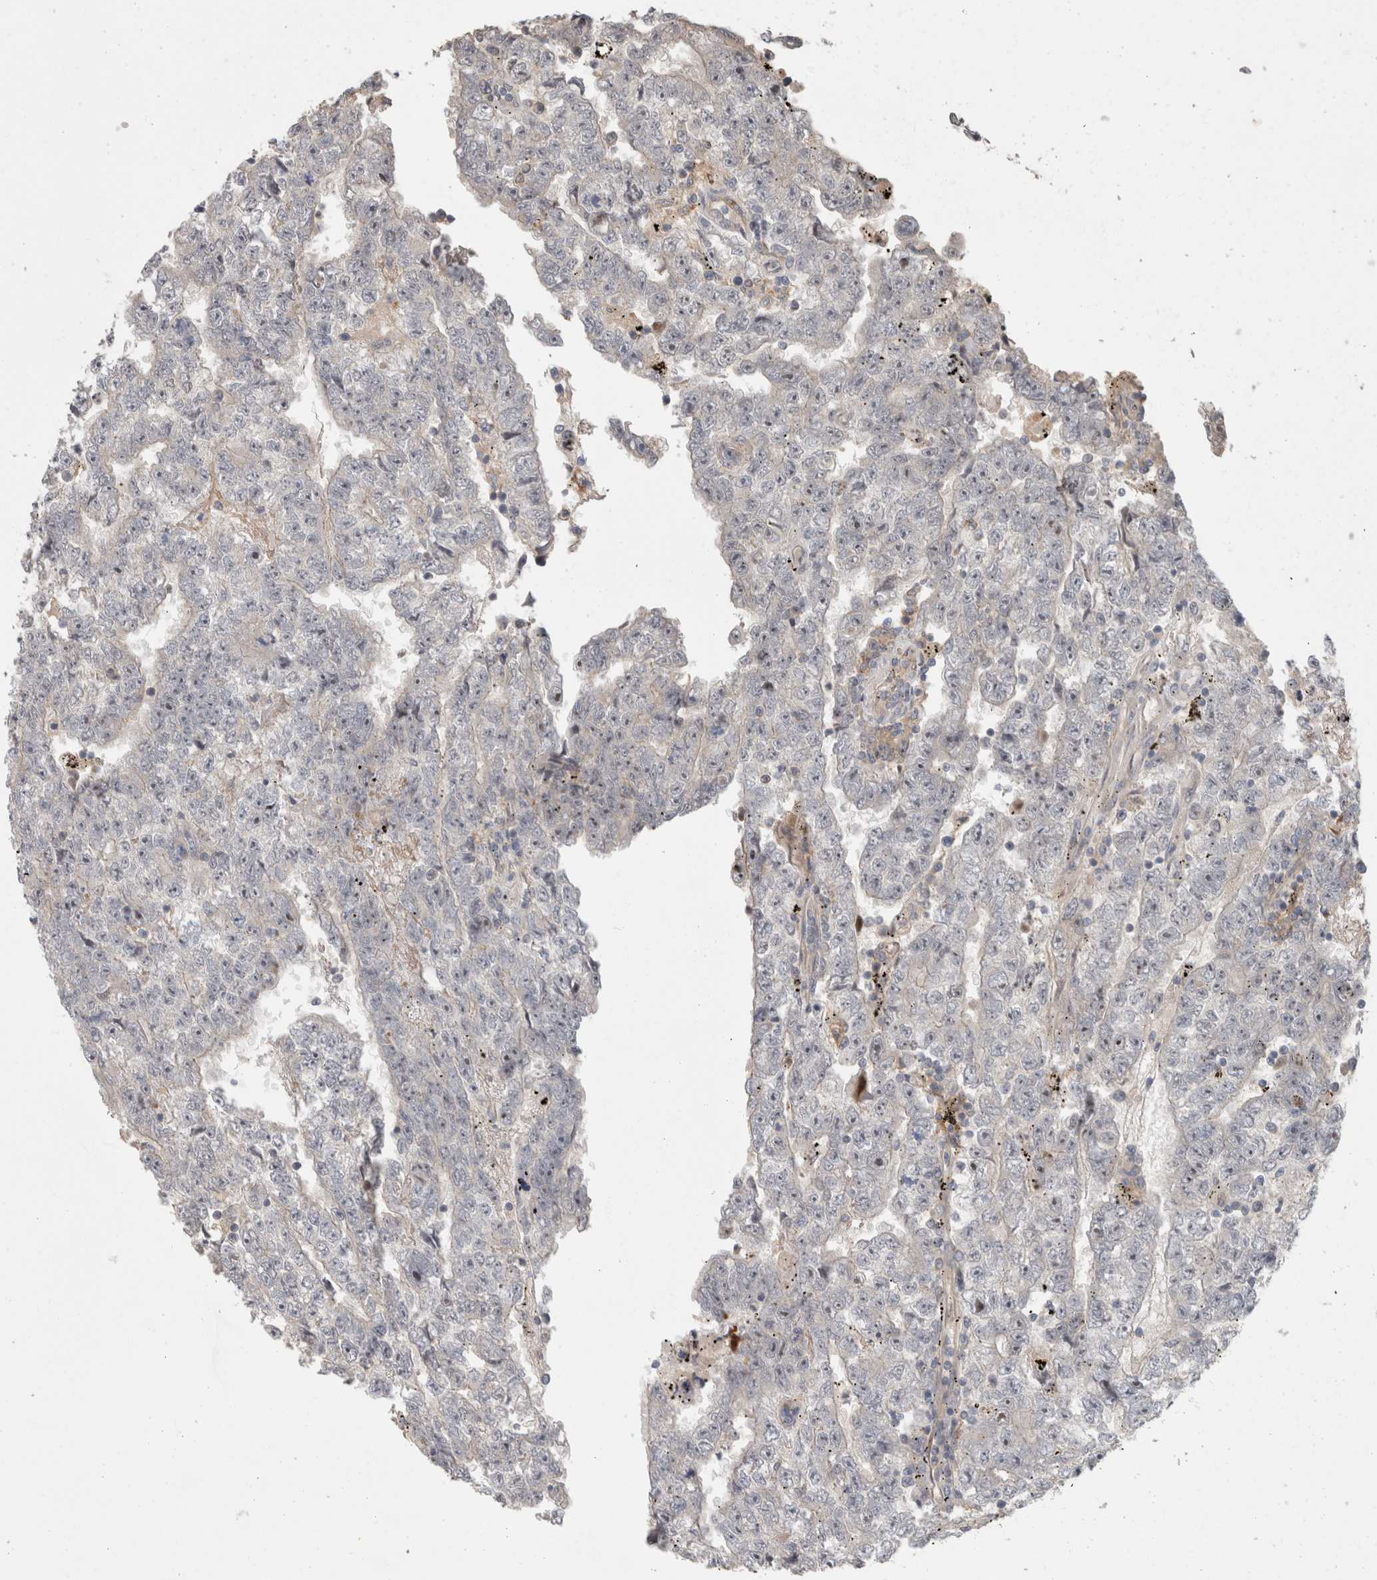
{"staining": {"intensity": "negative", "quantity": "none", "location": "none"}, "tissue": "testis cancer", "cell_type": "Tumor cells", "image_type": "cancer", "snomed": [{"axis": "morphology", "description": "Carcinoma, Embryonal, NOS"}, {"axis": "topography", "description": "Testis"}], "caption": "Immunohistochemistry histopathology image of testis cancer (embryonal carcinoma) stained for a protein (brown), which reveals no expression in tumor cells. (DAB immunohistochemistry (IHC), high magnification).", "gene": "SIPA1L2", "patient": {"sex": "male", "age": 25}}